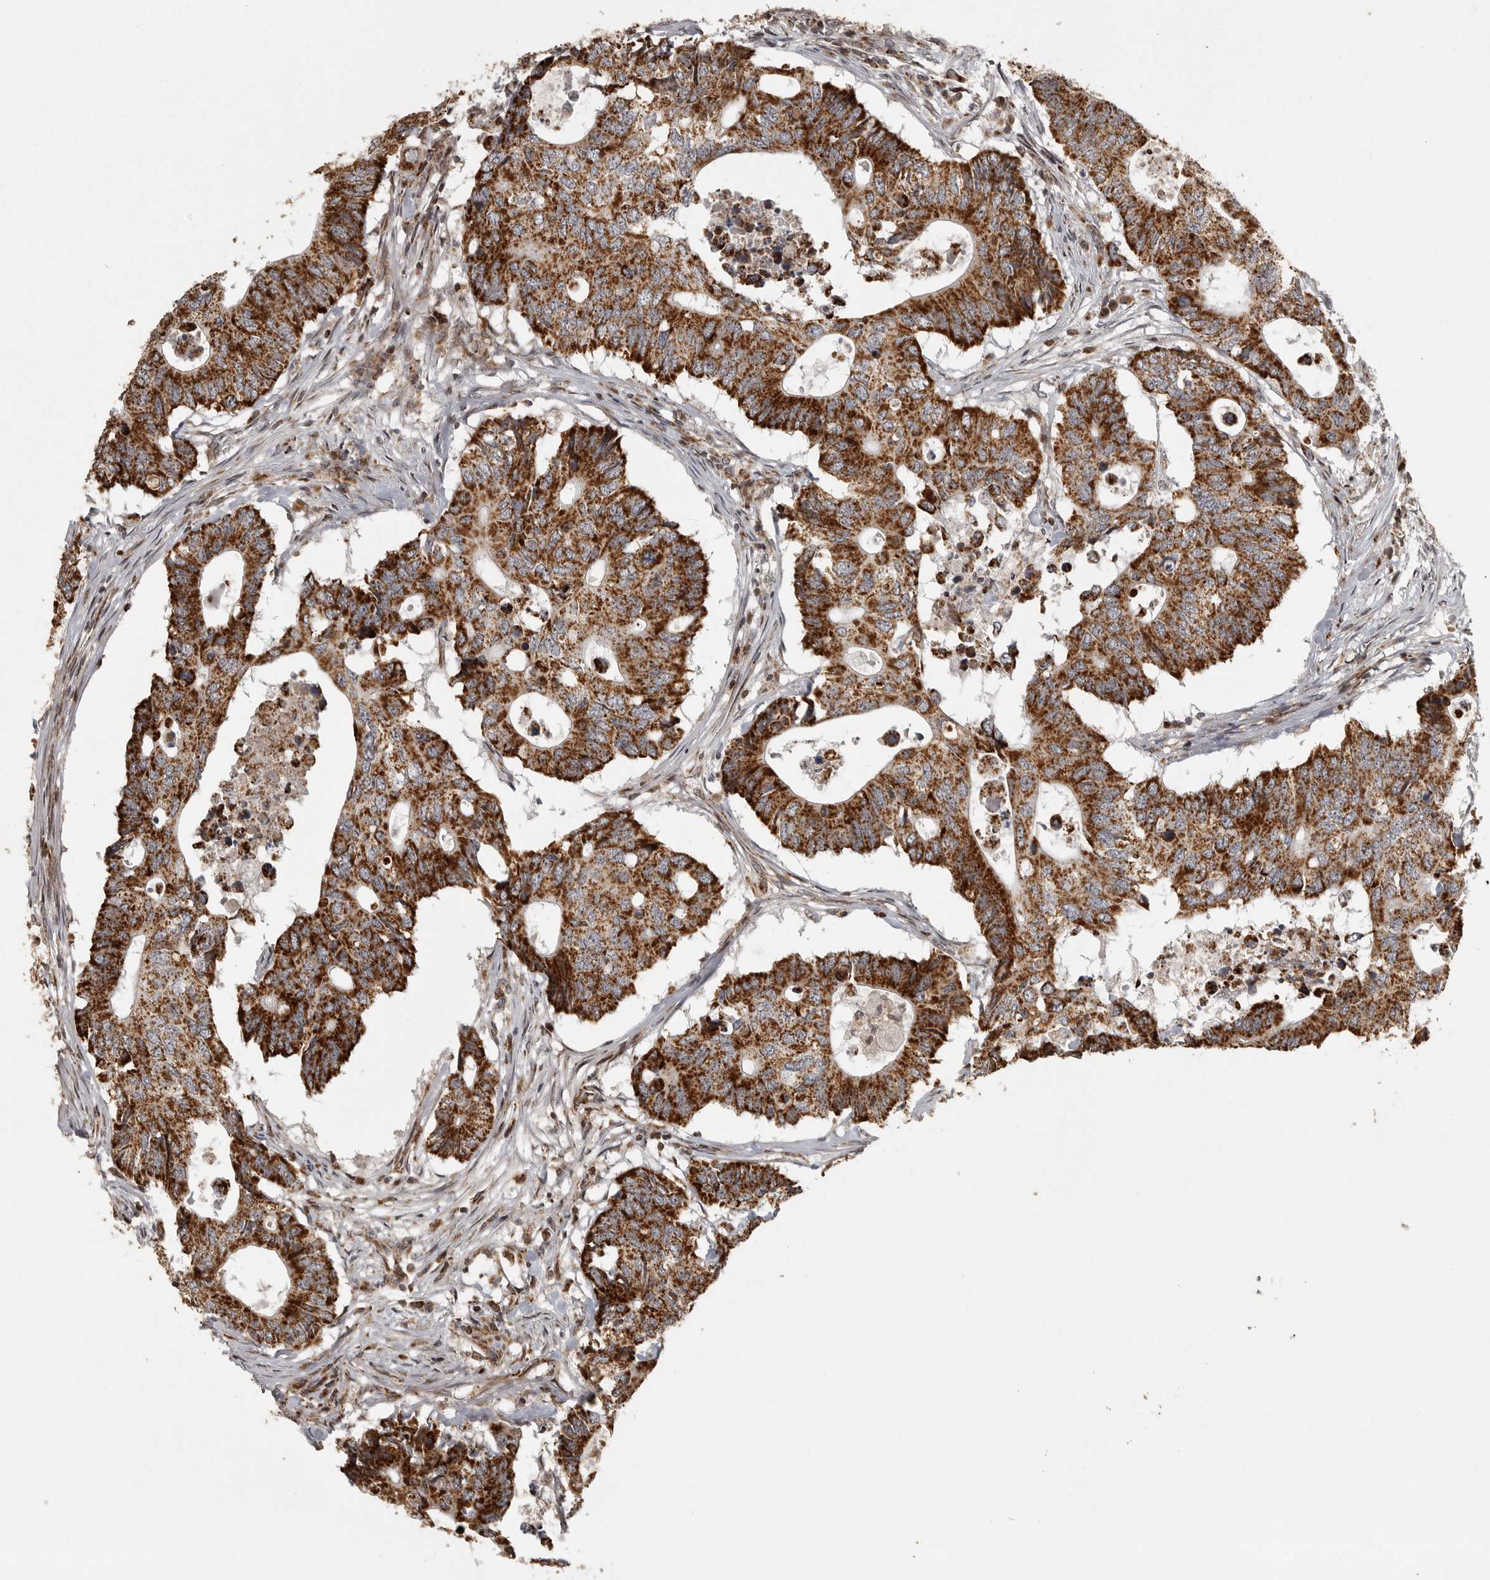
{"staining": {"intensity": "strong", "quantity": ">75%", "location": "cytoplasmic/membranous"}, "tissue": "colorectal cancer", "cell_type": "Tumor cells", "image_type": "cancer", "snomed": [{"axis": "morphology", "description": "Adenocarcinoma, NOS"}, {"axis": "topography", "description": "Colon"}], "caption": "High-magnification brightfield microscopy of colorectal adenocarcinoma stained with DAB (3,3'-diaminobenzidine) (brown) and counterstained with hematoxylin (blue). tumor cells exhibit strong cytoplasmic/membranous positivity is appreciated in about>75% of cells.", "gene": "NARS2", "patient": {"sex": "male", "age": 71}}